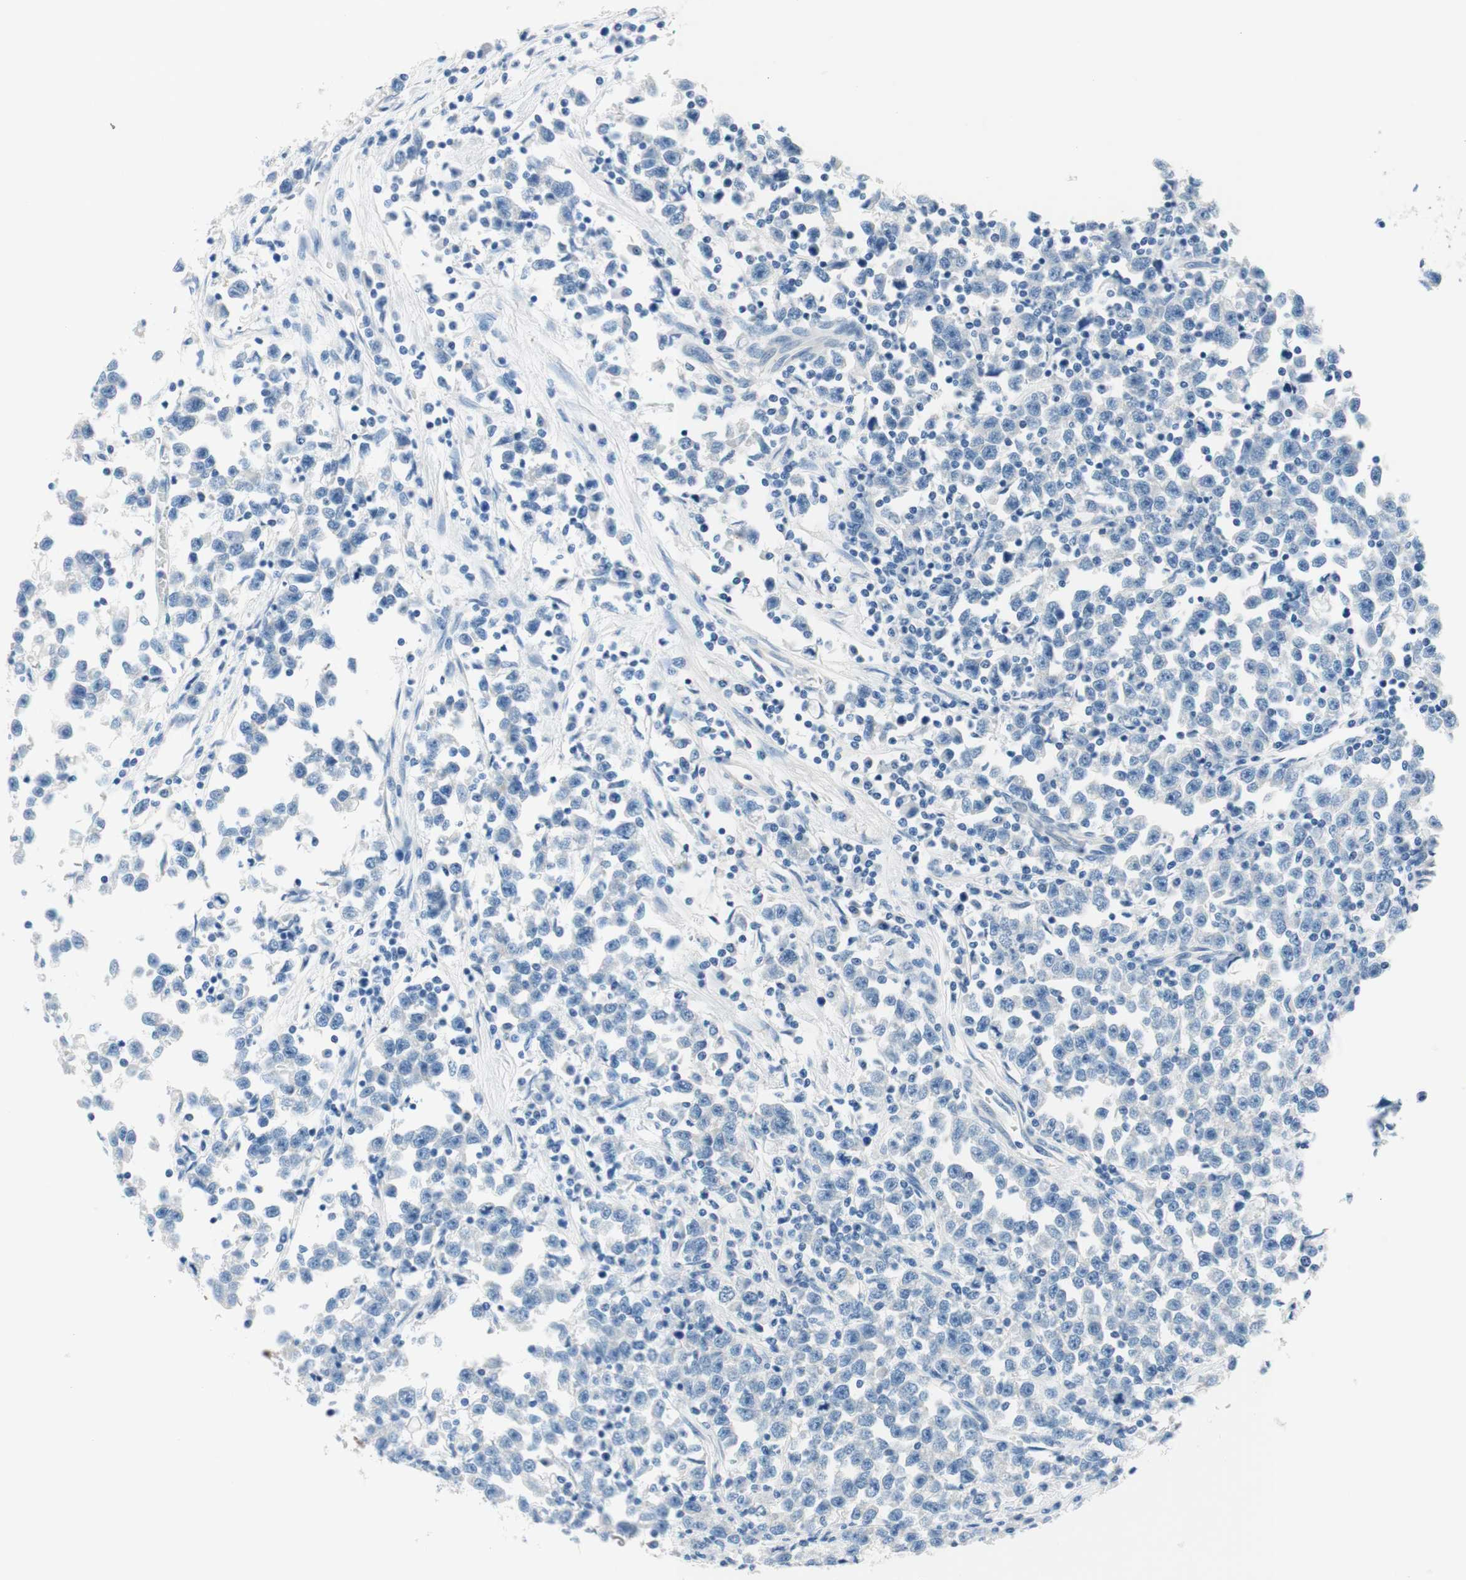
{"staining": {"intensity": "negative", "quantity": "none", "location": "none"}, "tissue": "testis cancer", "cell_type": "Tumor cells", "image_type": "cancer", "snomed": [{"axis": "morphology", "description": "Seminoma, NOS"}, {"axis": "topography", "description": "Testis"}], "caption": "Seminoma (testis) stained for a protein using IHC shows no staining tumor cells.", "gene": "PASD1", "patient": {"sex": "male", "age": 43}}